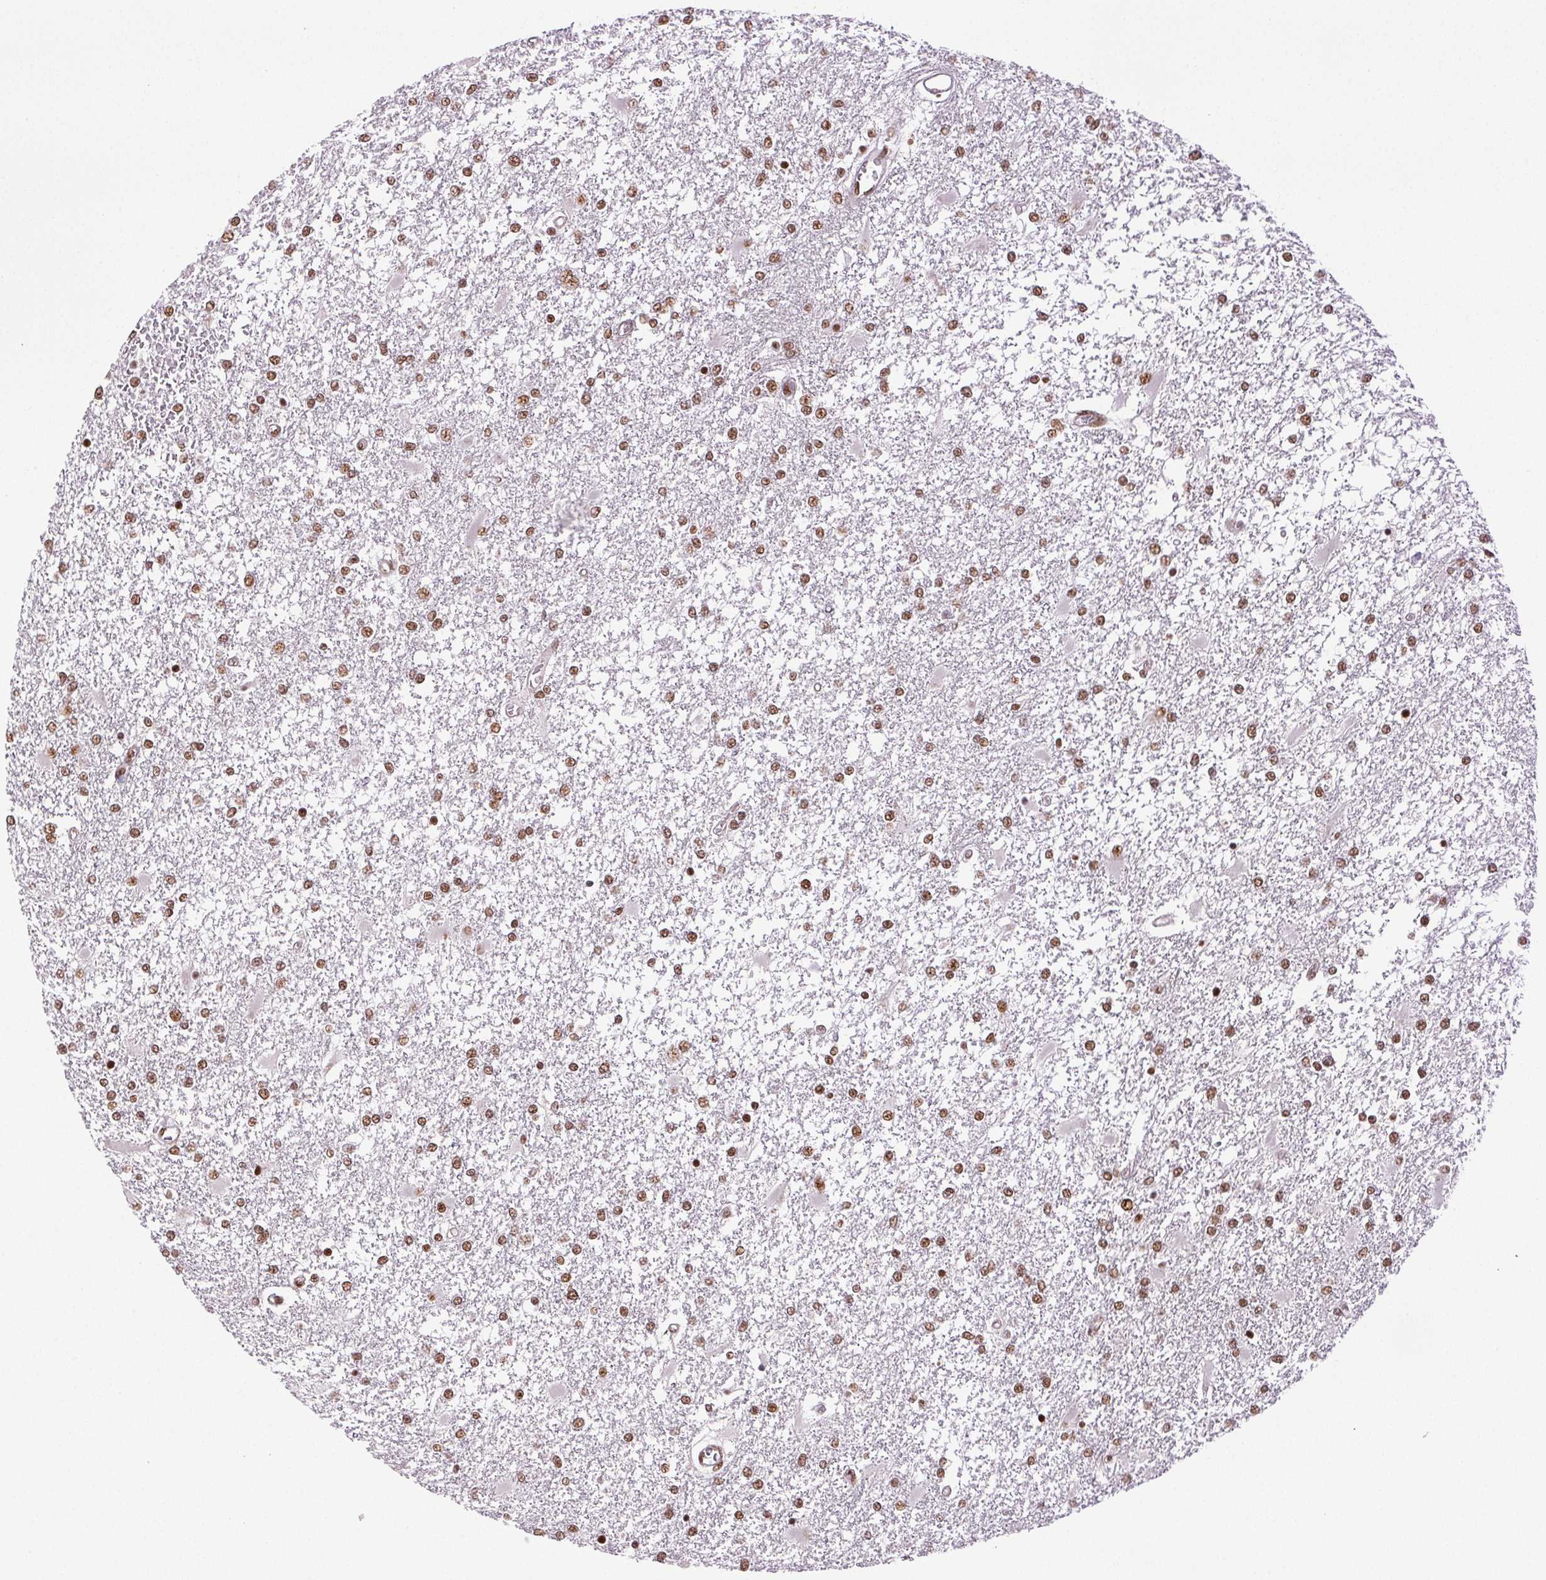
{"staining": {"intensity": "moderate", "quantity": ">75%", "location": "nuclear"}, "tissue": "glioma", "cell_type": "Tumor cells", "image_type": "cancer", "snomed": [{"axis": "morphology", "description": "Glioma, malignant, High grade"}, {"axis": "topography", "description": "Cerebral cortex"}], "caption": "An immunohistochemistry (IHC) histopathology image of neoplastic tissue is shown. Protein staining in brown labels moderate nuclear positivity in glioma within tumor cells. The staining was performed using DAB to visualize the protein expression in brown, while the nuclei were stained in blue with hematoxylin (Magnification: 20x).", "gene": "IK", "patient": {"sex": "male", "age": 79}}